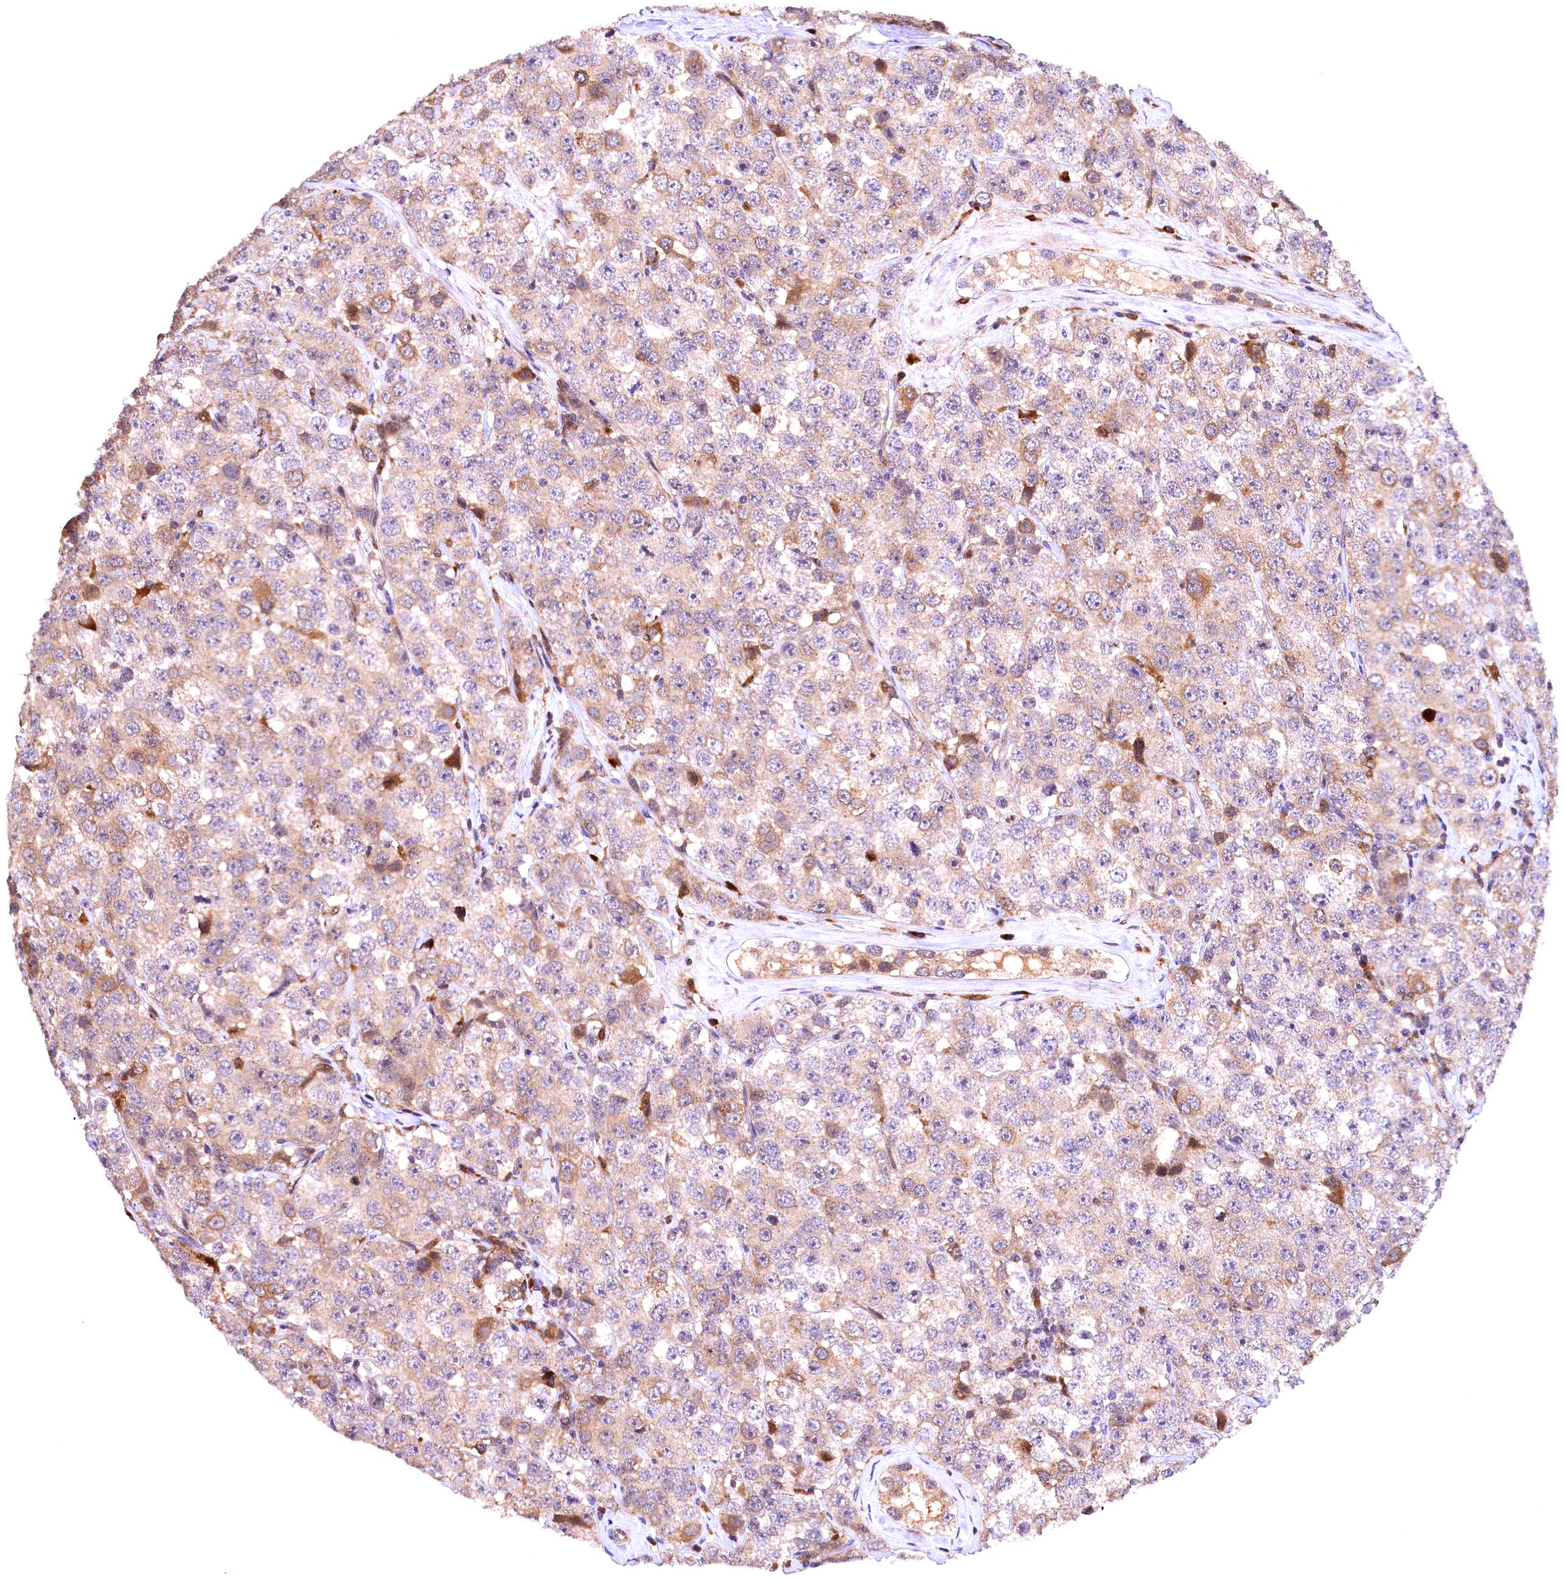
{"staining": {"intensity": "weak", "quantity": "25%-75%", "location": "cytoplasmic/membranous"}, "tissue": "testis cancer", "cell_type": "Tumor cells", "image_type": "cancer", "snomed": [{"axis": "morphology", "description": "Seminoma, NOS"}, {"axis": "topography", "description": "Testis"}], "caption": "This histopathology image reveals testis seminoma stained with immunohistochemistry (IHC) to label a protein in brown. The cytoplasmic/membranous of tumor cells show weak positivity for the protein. Nuclei are counter-stained blue.", "gene": "NAIP", "patient": {"sex": "male", "age": 28}}